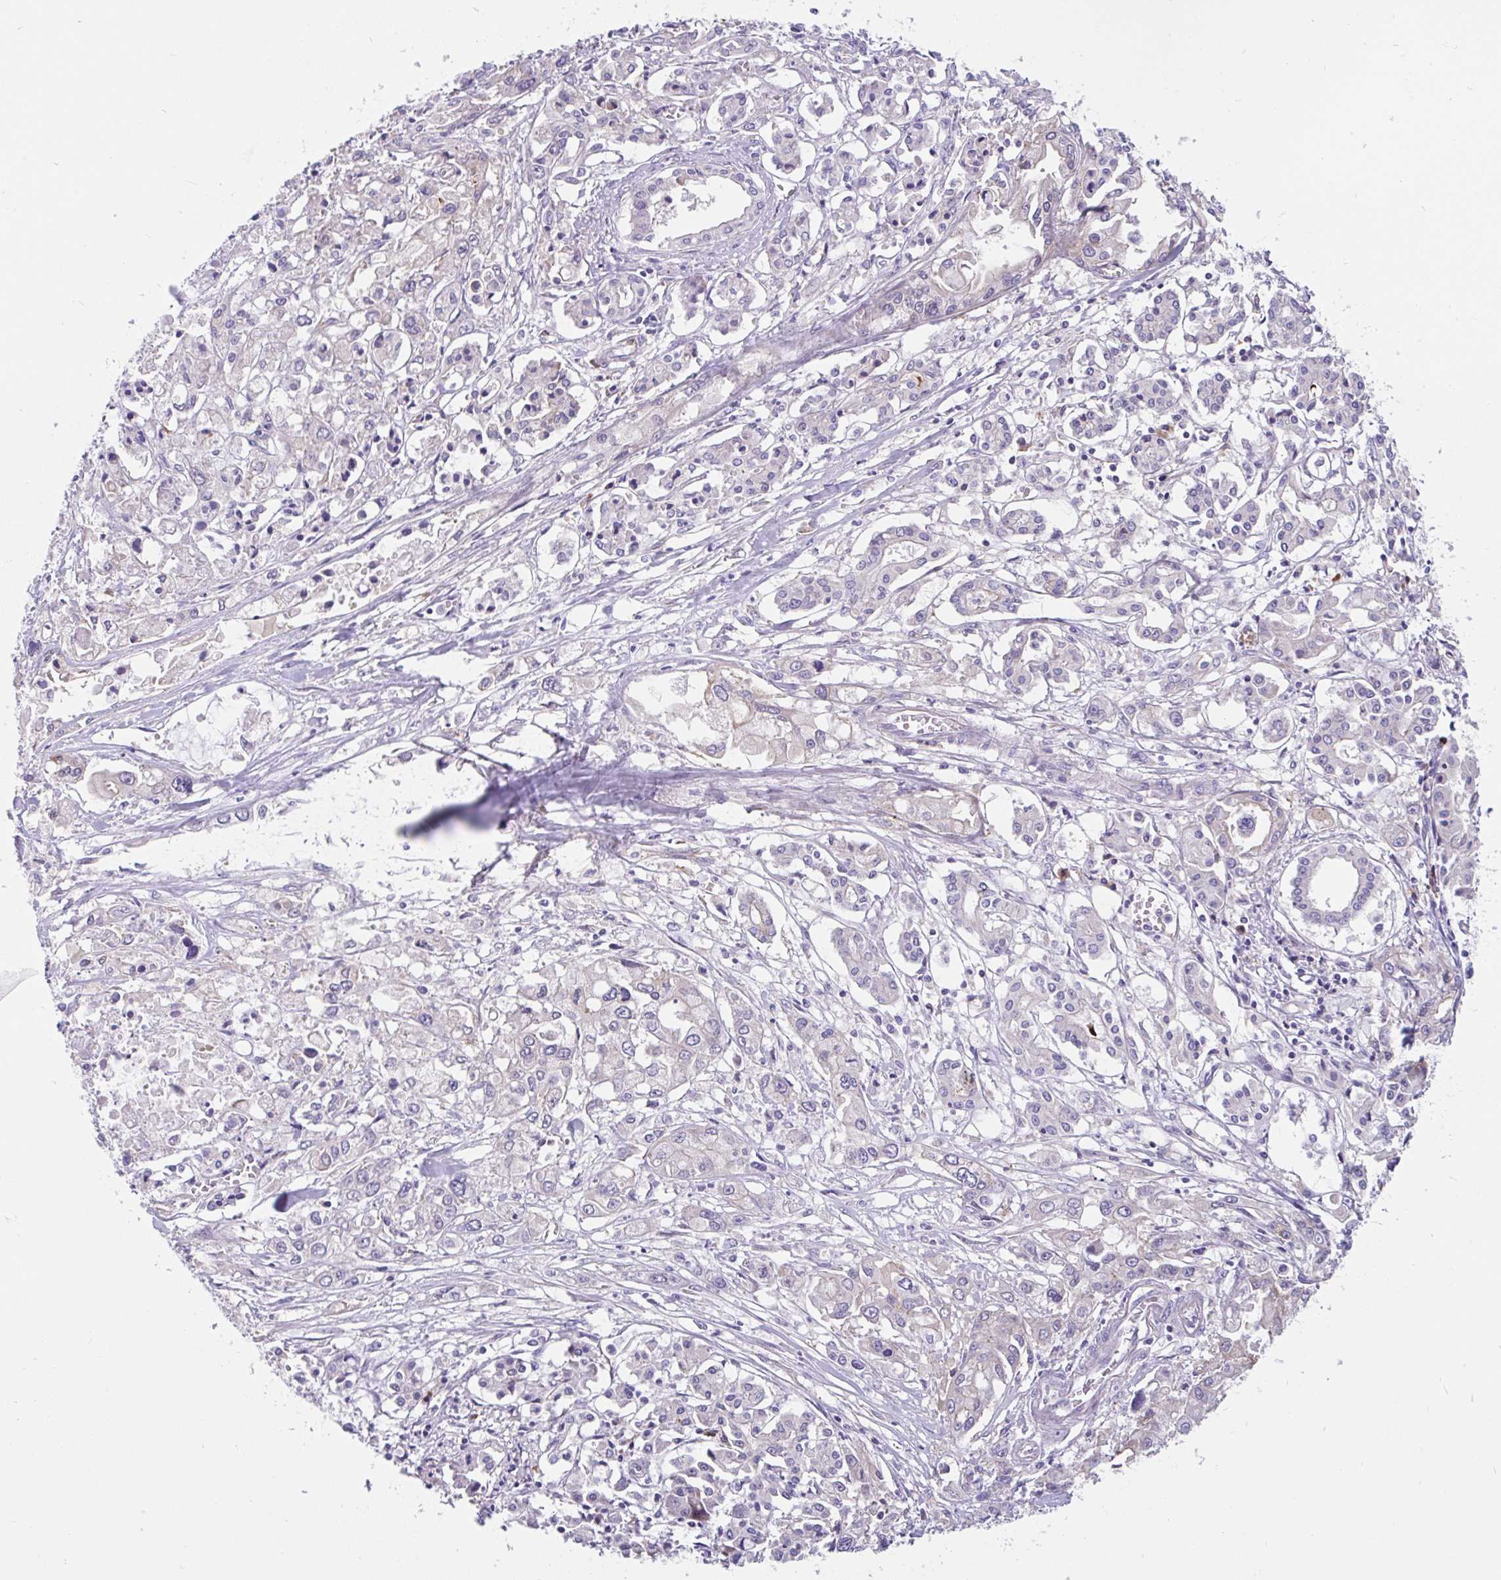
{"staining": {"intensity": "negative", "quantity": "none", "location": "none"}, "tissue": "pancreatic cancer", "cell_type": "Tumor cells", "image_type": "cancer", "snomed": [{"axis": "morphology", "description": "Adenocarcinoma, NOS"}, {"axis": "topography", "description": "Pancreas"}], "caption": "A high-resolution photomicrograph shows immunohistochemistry (IHC) staining of pancreatic cancer (adenocarcinoma), which shows no significant expression in tumor cells.", "gene": "LRRC26", "patient": {"sex": "male", "age": 71}}